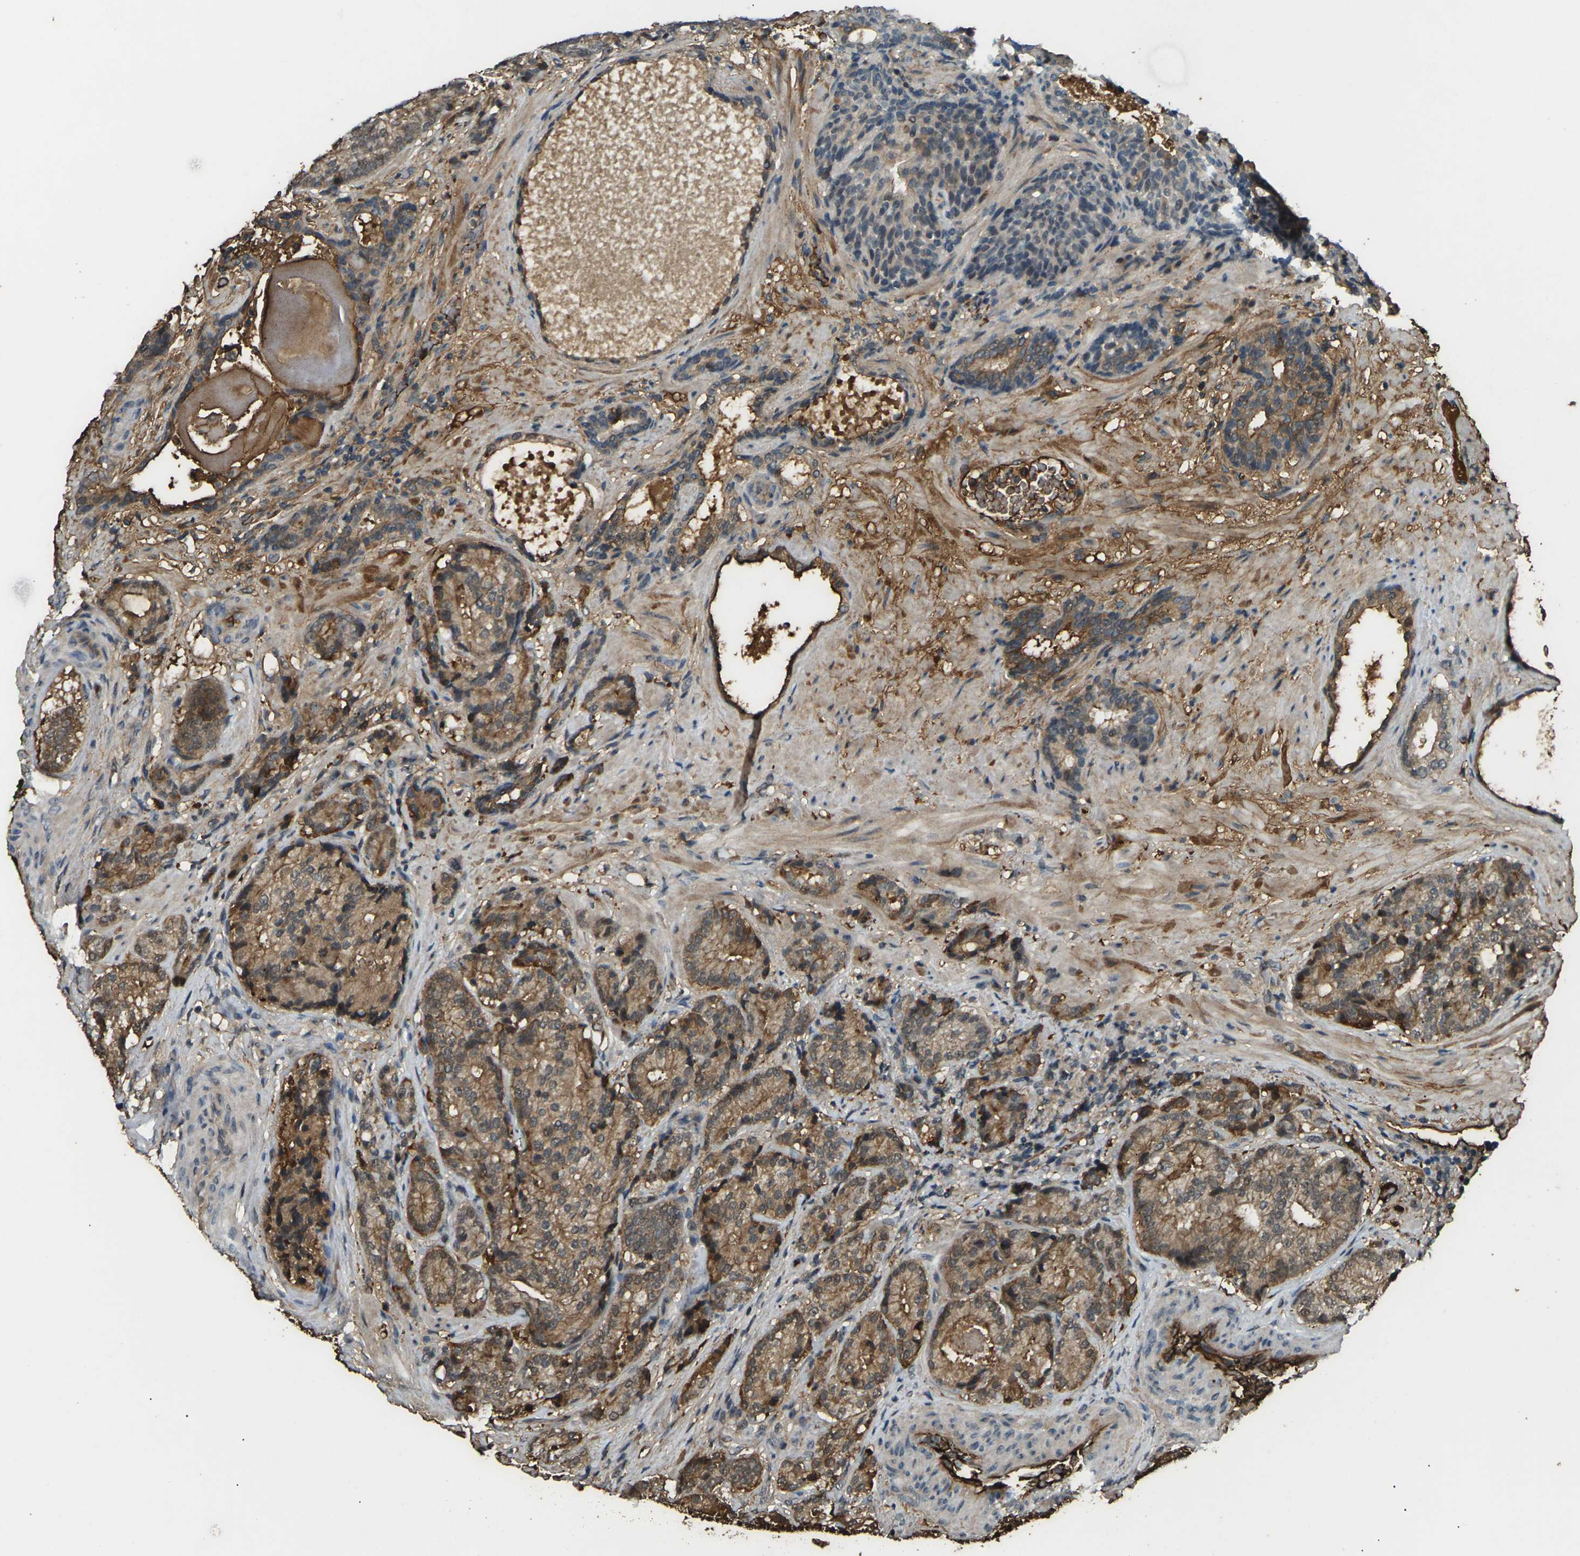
{"staining": {"intensity": "moderate", "quantity": "25%-75%", "location": "cytoplasmic/membranous"}, "tissue": "prostate cancer", "cell_type": "Tumor cells", "image_type": "cancer", "snomed": [{"axis": "morphology", "description": "Adenocarcinoma, High grade"}, {"axis": "topography", "description": "Prostate"}], "caption": "Prostate high-grade adenocarcinoma tissue demonstrates moderate cytoplasmic/membranous expression in about 25%-75% of tumor cells", "gene": "CYP1B1", "patient": {"sex": "male", "age": 61}}